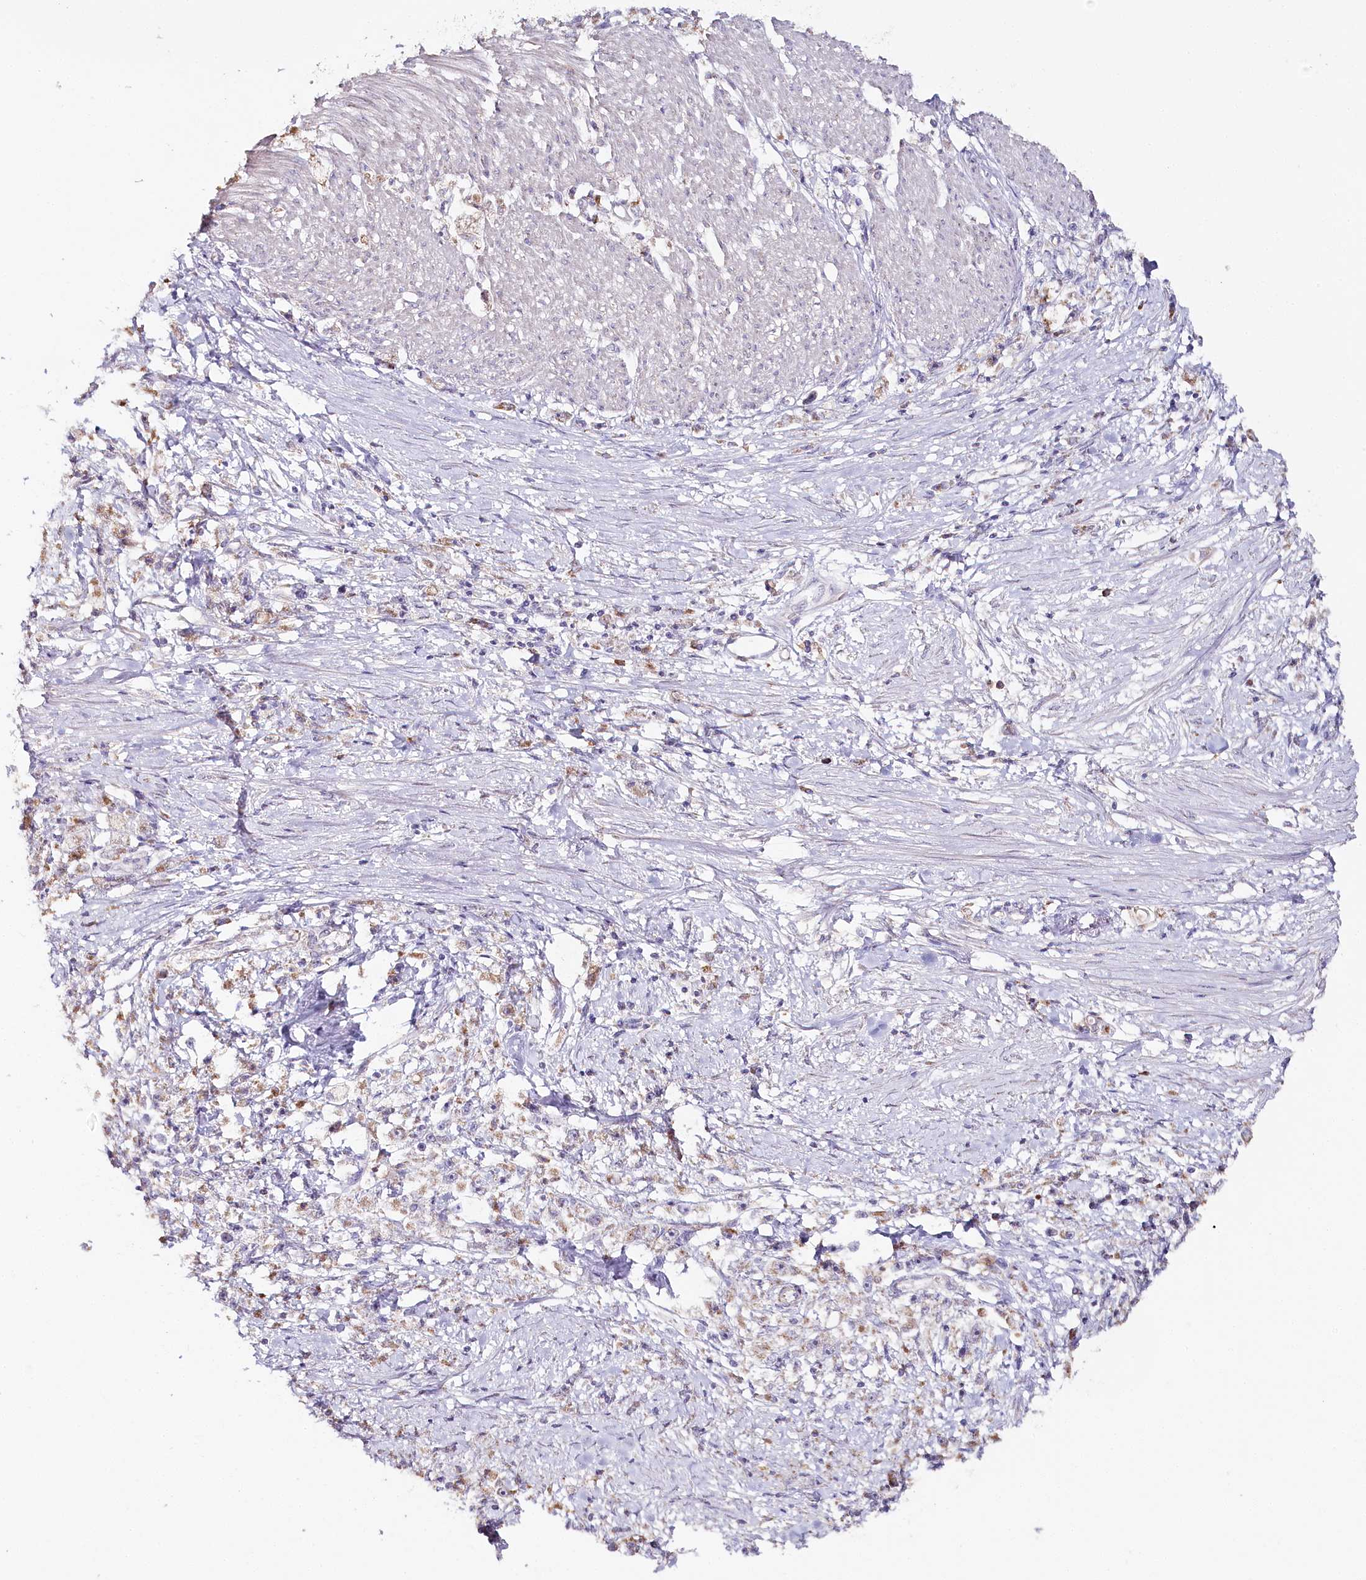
{"staining": {"intensity": "weak", "quantity": "<25%", "location": "cytoplasmic/membranous"}, "tissue": "stomach cancer", "cell_type": "Tumor cells", "image_type": "cancer", "snomed": [{"axis": "morphology", "description": "Adenocarcinoma, NOS"}, {"axis": "topography", "description": "Stomach"}], "caption": "DAB immunohistochemical staining of human stomach cancer displays no significant staining in tumor cells.", "gene": "MMP25", "patient": {"sex": "female", "age": 59}}